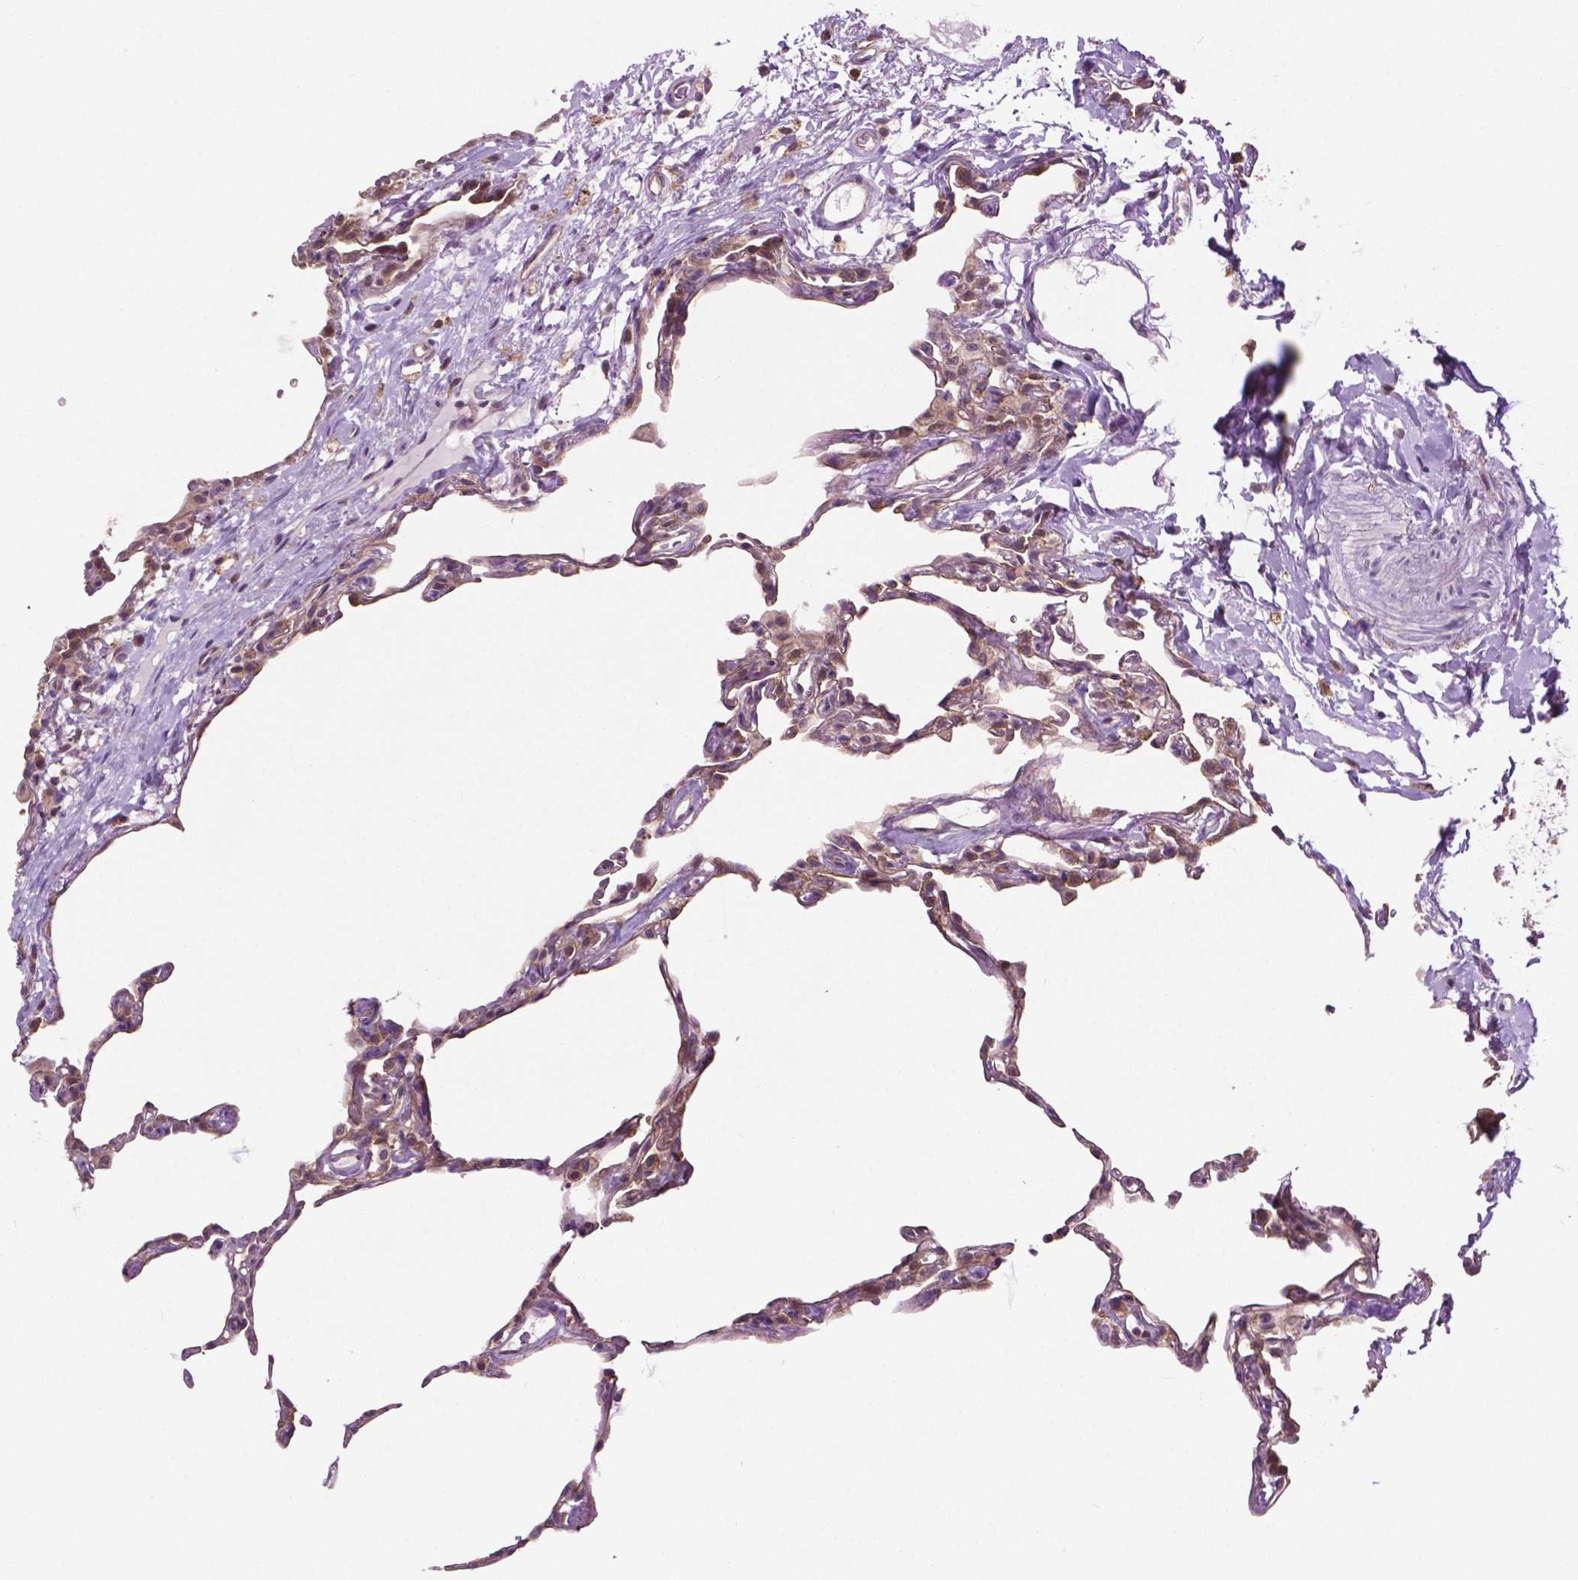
{"staining": {"intensity": "weak", "quantity": "<25%", "location": "cytoplasmic/membranous"}, "tissue": "lung", "cell_type": "Alveolar cells", "image_type": "normal", "snomed": [{"axis": "morphology", "description": "Normal tissue, NOS"}, {"axis": "topography", "description": "Lung"}], "caption": "There is no significant staining in alveolar cells of lung. (Immunohistochemistry (ihc), brightfield microscopy, high magnification).", "gene": "MZT1", "patient": {"sex": "female", "age": 57}}